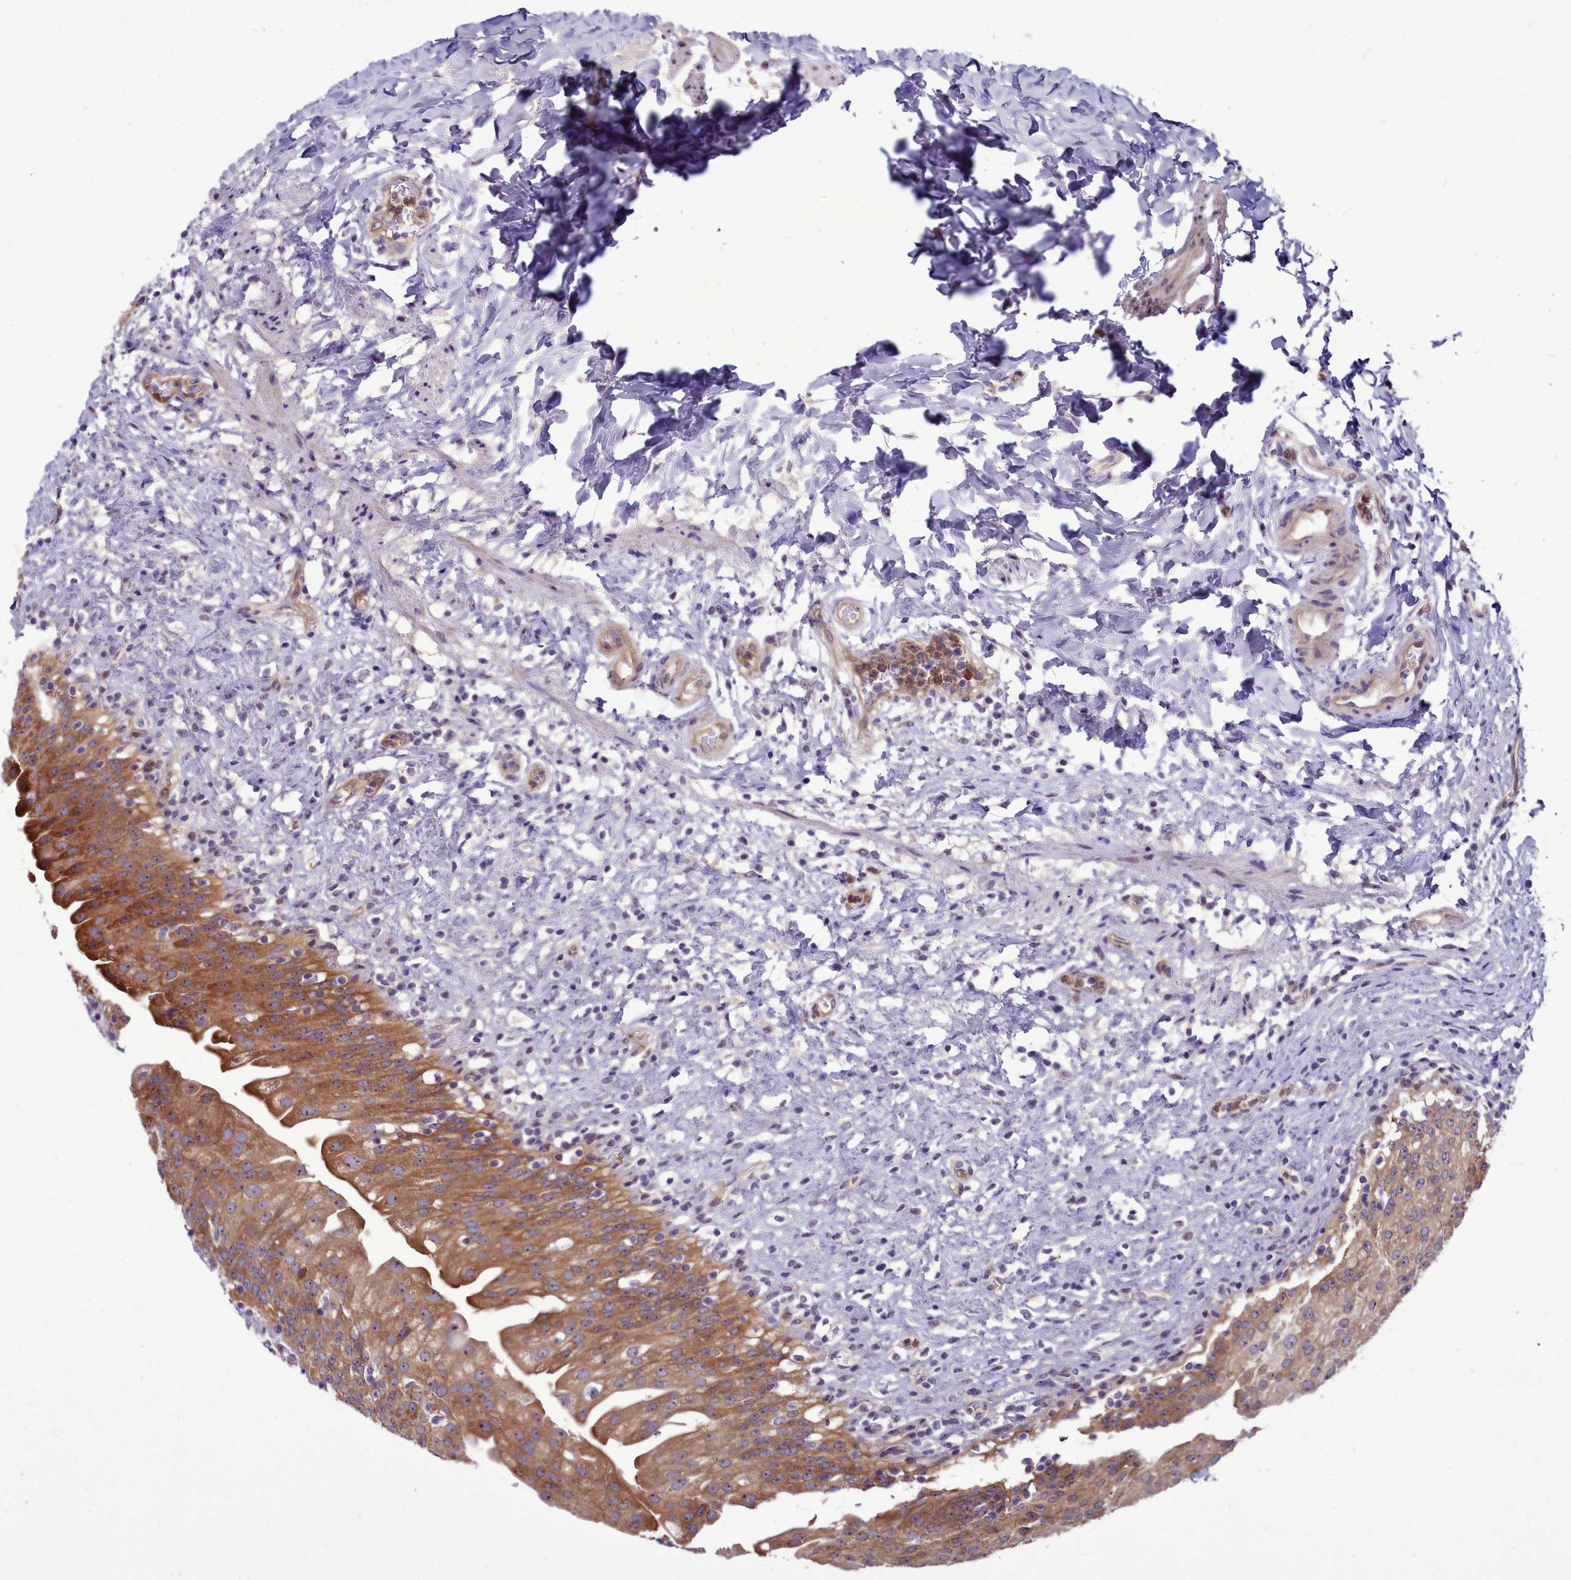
{"staining": {"intensity": "moderate", "quantity": ">75%", "location": "cytoplasmic/membranous"}, "tissue": "urinary bladder", "cell_type": "Urothelial cells", "image_type": "normal", "snomed": [{"axis": "morphology", "description": "Normal tissue, NOS"}, {"axis": "topography", "description": "Urinary bladder"}], "caption": "Urothelial cells display medium levels of moderate cytoplasmic/membranous expression in about >75% of cells in unremarkable human urinary bladder. (Brightfield microscopy of DAB IHC at high magnification).", "gene": "BCAR1", "patient": {"sex": "female", "age": 27}}